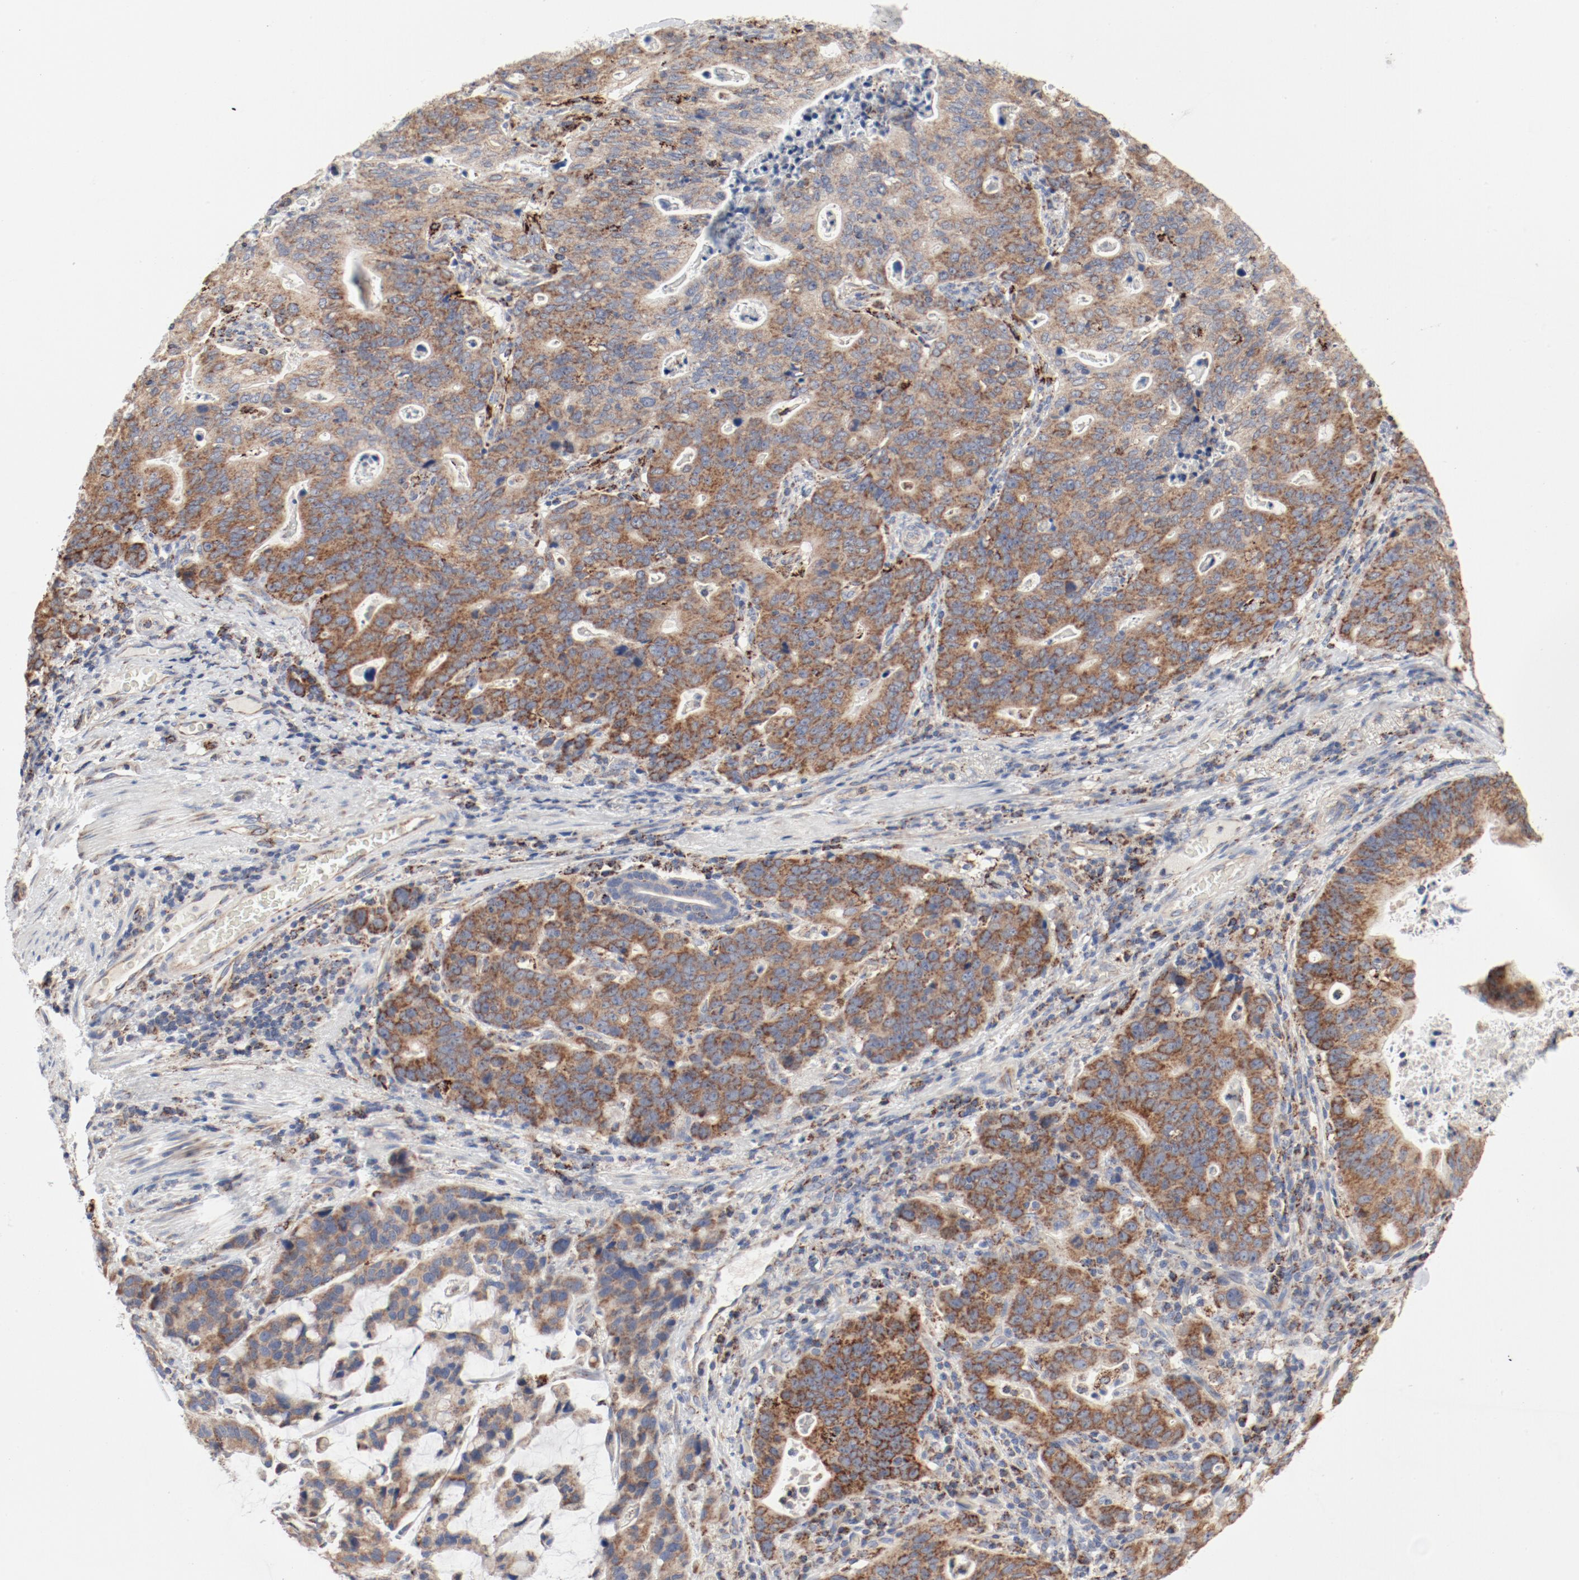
{"staining": {"intensity": "moderate", "quantity": ">75%", "location": "cytoplasmic/membranous"}, "tissue": "stomach cancer", "cell_type": "Tumor cells", "image_type": "cancer", "snomed": [{"axis": "morphology", "description": "Adenocarcinoma, NOS"}, {"axis": "topography", "description": "Esophagus"}, {"axis": "topography", "description": "Stomach"}], "caption": "Brown immunohistochemical staining in human stomach cancer (adenocarcinoma) demonstrates moderate cytoplasmic/membranous expression in about >75% of tumor cells.", "gene": "SETD3", "patient": {"sex": "male", "age": 74}}